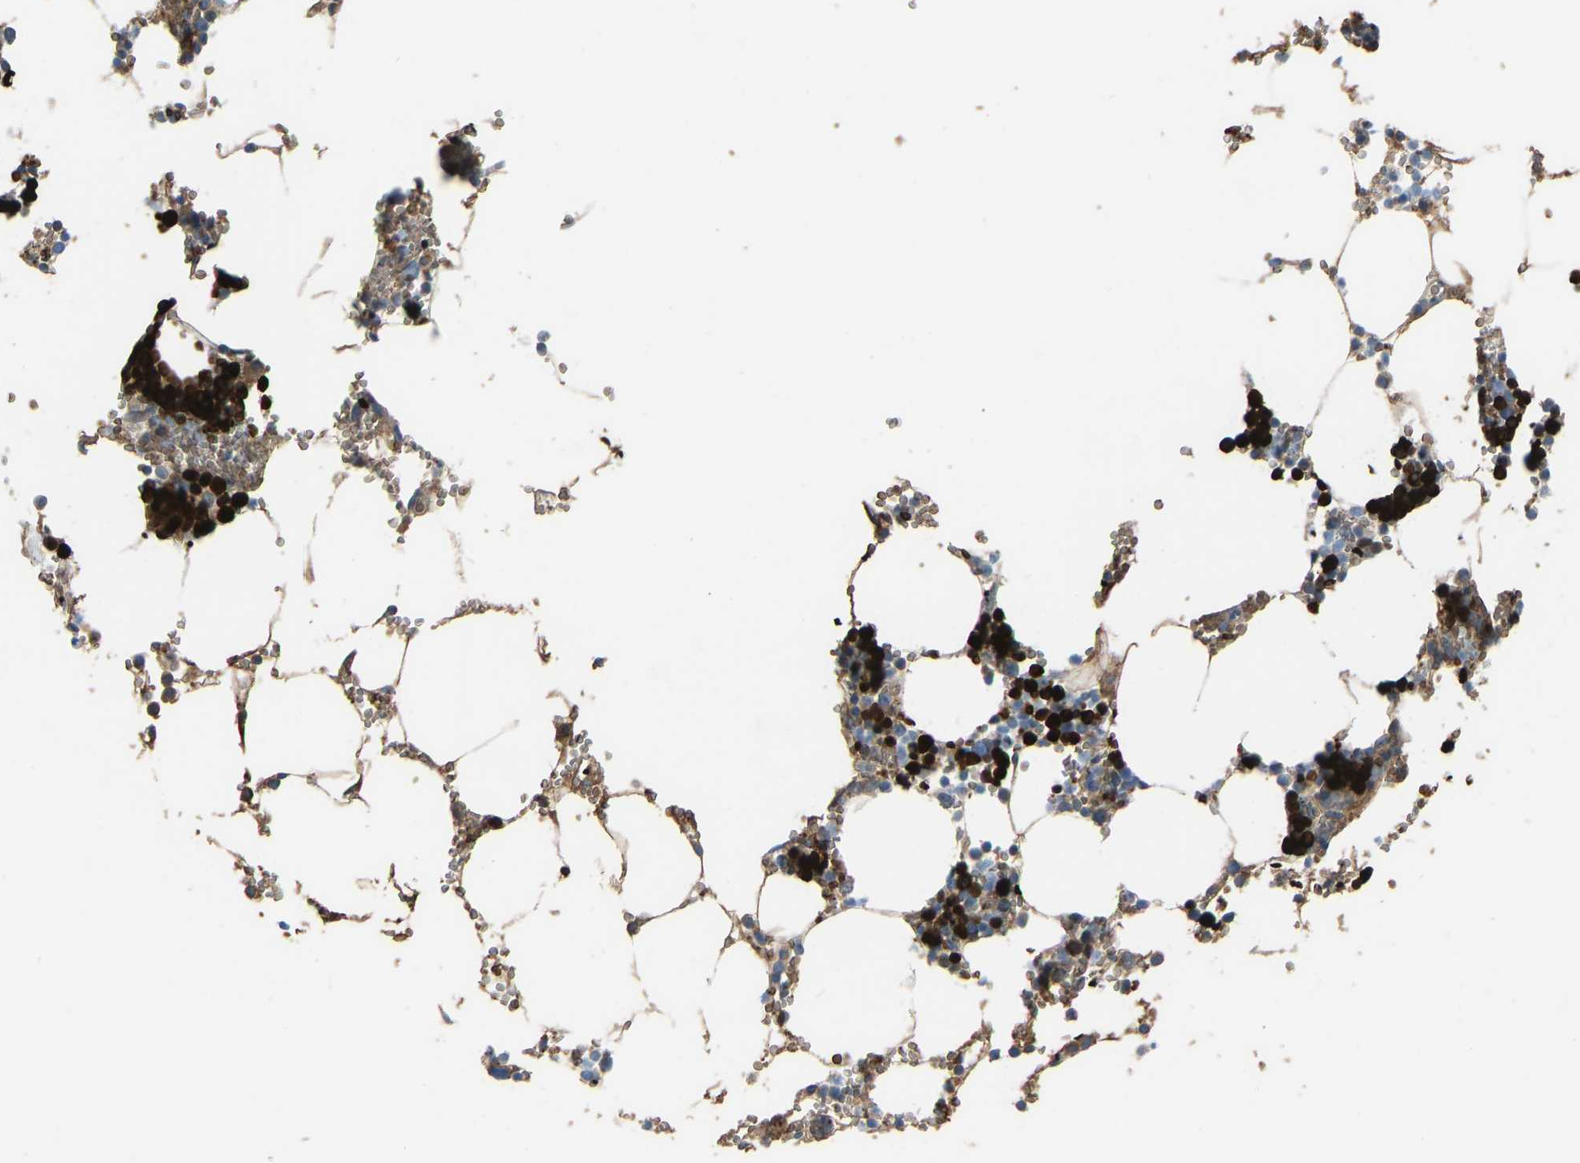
{"staining": {"intensity": "strong", "quantity": "25%-75%", "location": "cytoplasmic/membranous"}, "tissue": "bone marrow", "cell_type": "Hematopoietic cells", "image_type": "normal", "snomed": [{"axis": "morphology", "description": "Normal tissue, NOS"}, {"axis": "topography", "description": "Bone marrow"}], "caption": "This image displays benign bone marrow stained with immunohistochemistry (IHC) to label a protein in brown. The cytoplasmic/membranous of hematopoietic cells show strong positivity for the protein. Nuclei are counter-stained blue.", "gene": "PIGS", "patient": {"sex": "male", "age": 70}}